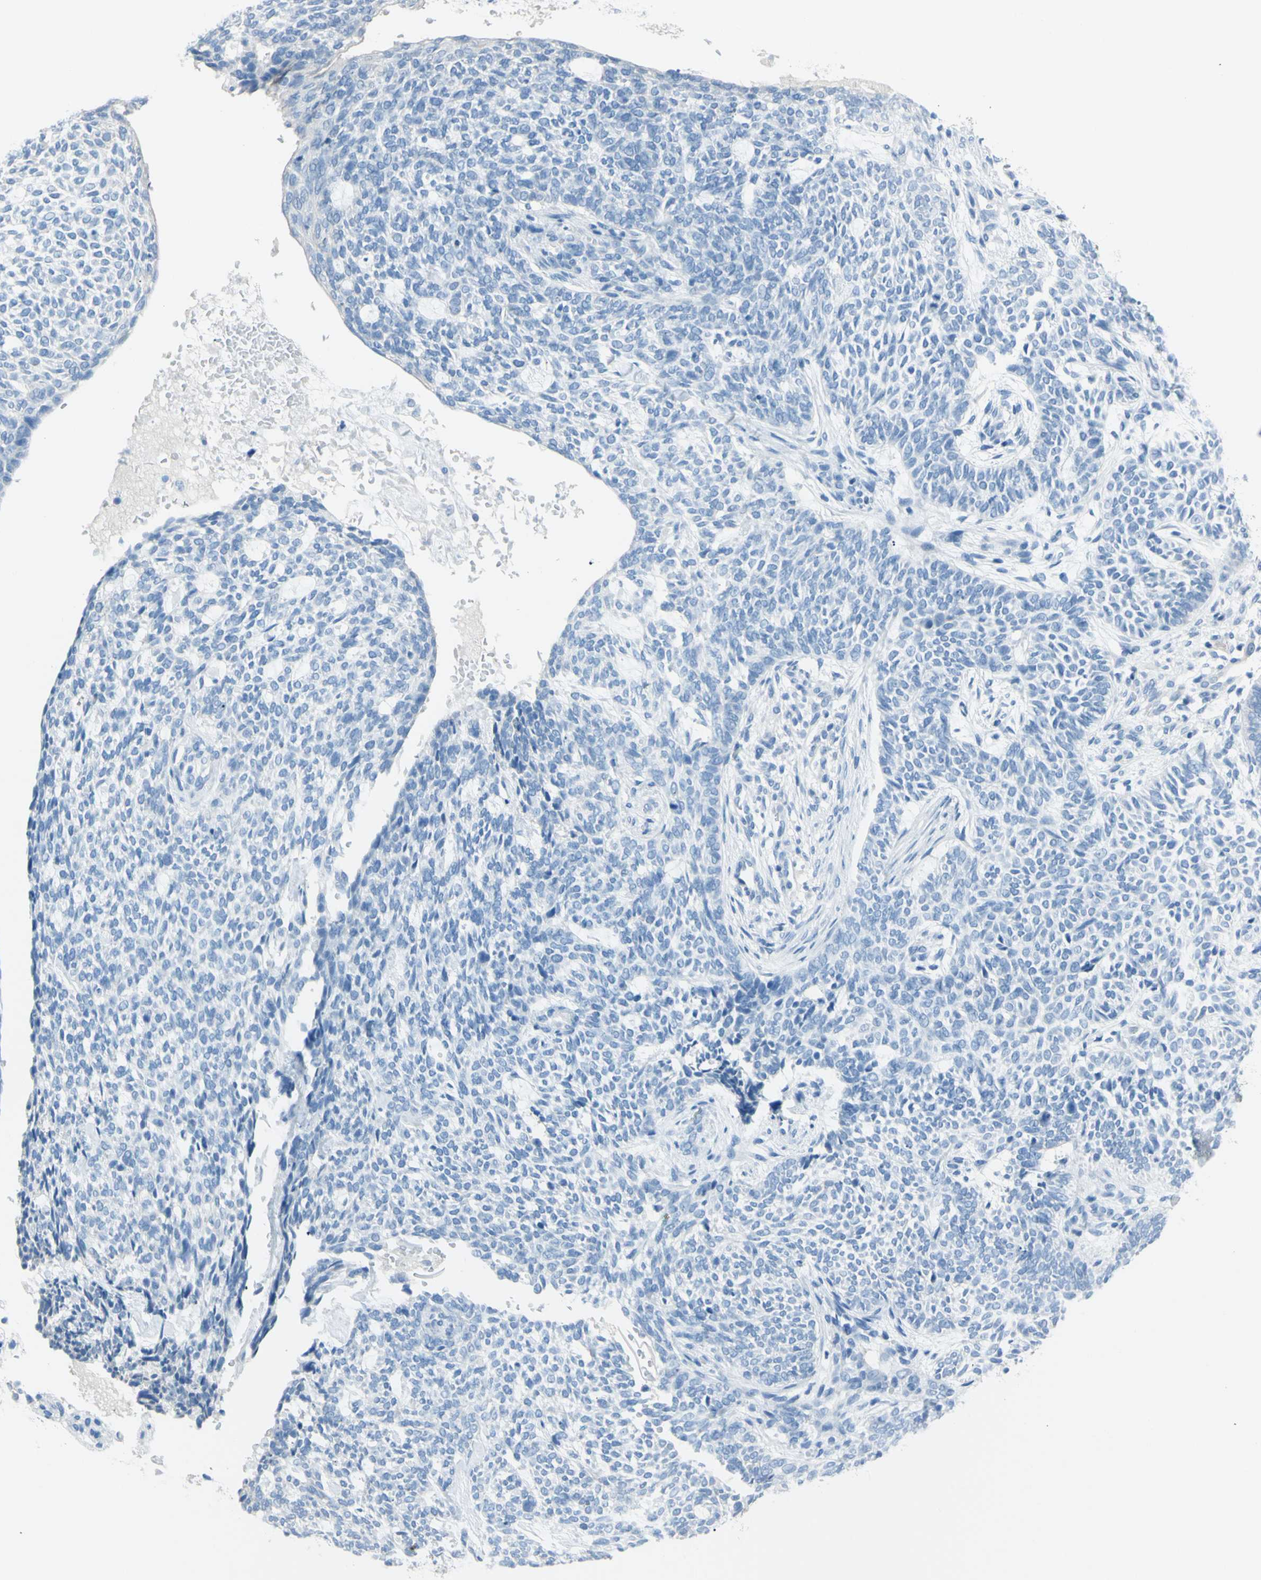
{"staining": {"intensity": "negative", "quantity": "none", "location": "none"}, "tissue": "skin cancer", "cell_type": "Tumor cells", "image_type": "cancer", "snomed": [{"axis": "morphology", "description": "Basal cell carcinoma"}, {"axis": "topography", "description": "Skin"}], "caption": "IHC micrograph of neoplastic tissue: basal cell carcinoma (skin) stained with DAB (3,3'-diaminobenzidine) exhibits no significant protein expression in tumor cells. (Stains: DAB (3,3'-diaminobenzidine) IHC with hematoxylin counter stain, Microscopy: brightfield microscopy at high magnification).", "gene": "TFPI2", "patient": {"sex": "male", "age": 87}}